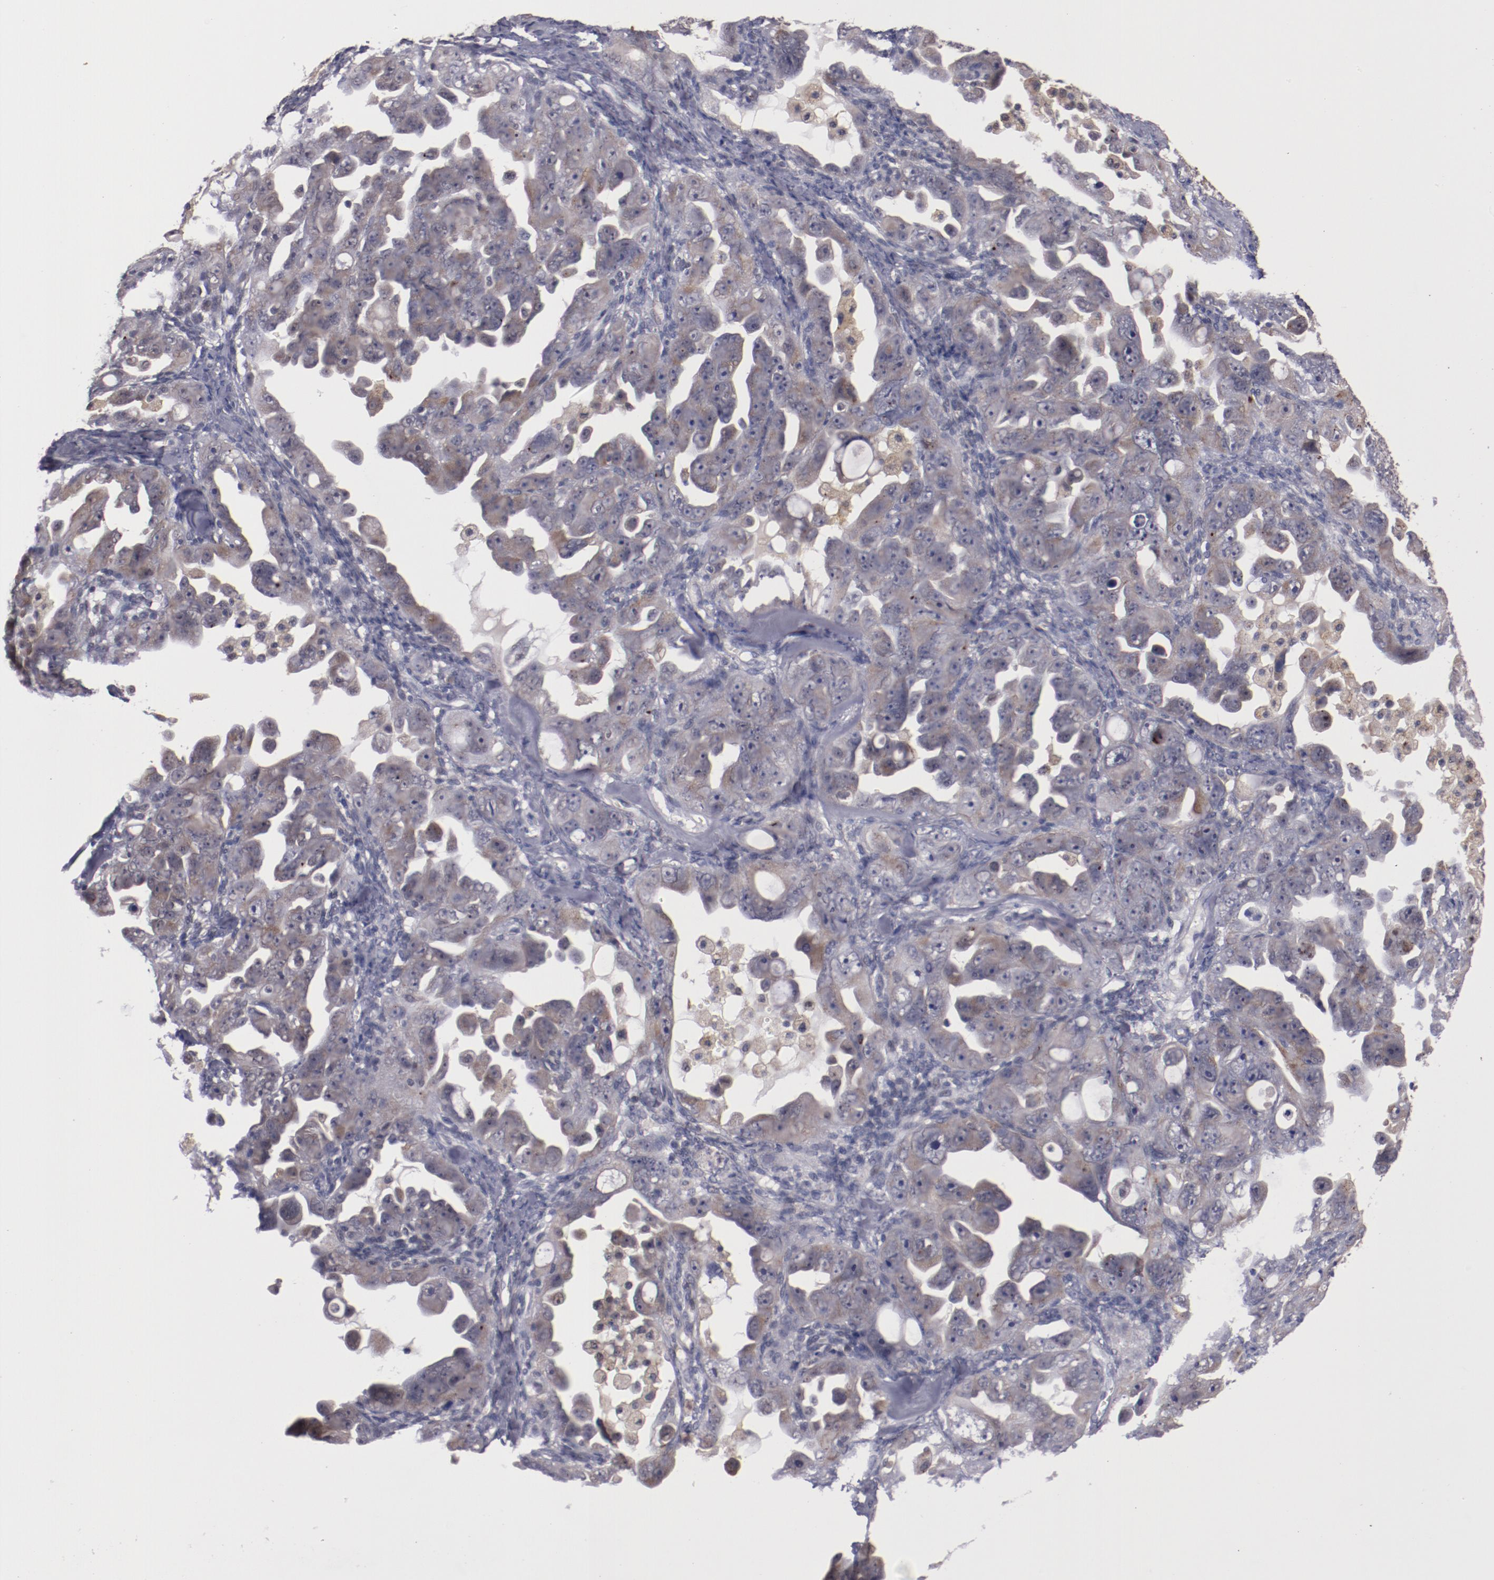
{"staining": {"intensity": "negative", "quantity": "none", "location": "none"}, "tissue": "ovarian cancer", "cell_type": "Tumor cells", "image_type": "cancer", "snomed": [{"axis": "morphology", "description": "Cystadenocarcinoma, serous, NOS"}, {"axis": "topography", "description": "Ovary"}], "caption": "Immunohistochemistry (IHC) of human ovarian cancer reveals no positivity in tumor cells. Brightfield microscopy of immunohistochemistry stained with DAB (brown) and hematoxylin (blue), captured at high magnification.", "gene": "SYP", "patient": {"sex": "female", "age": 66}}